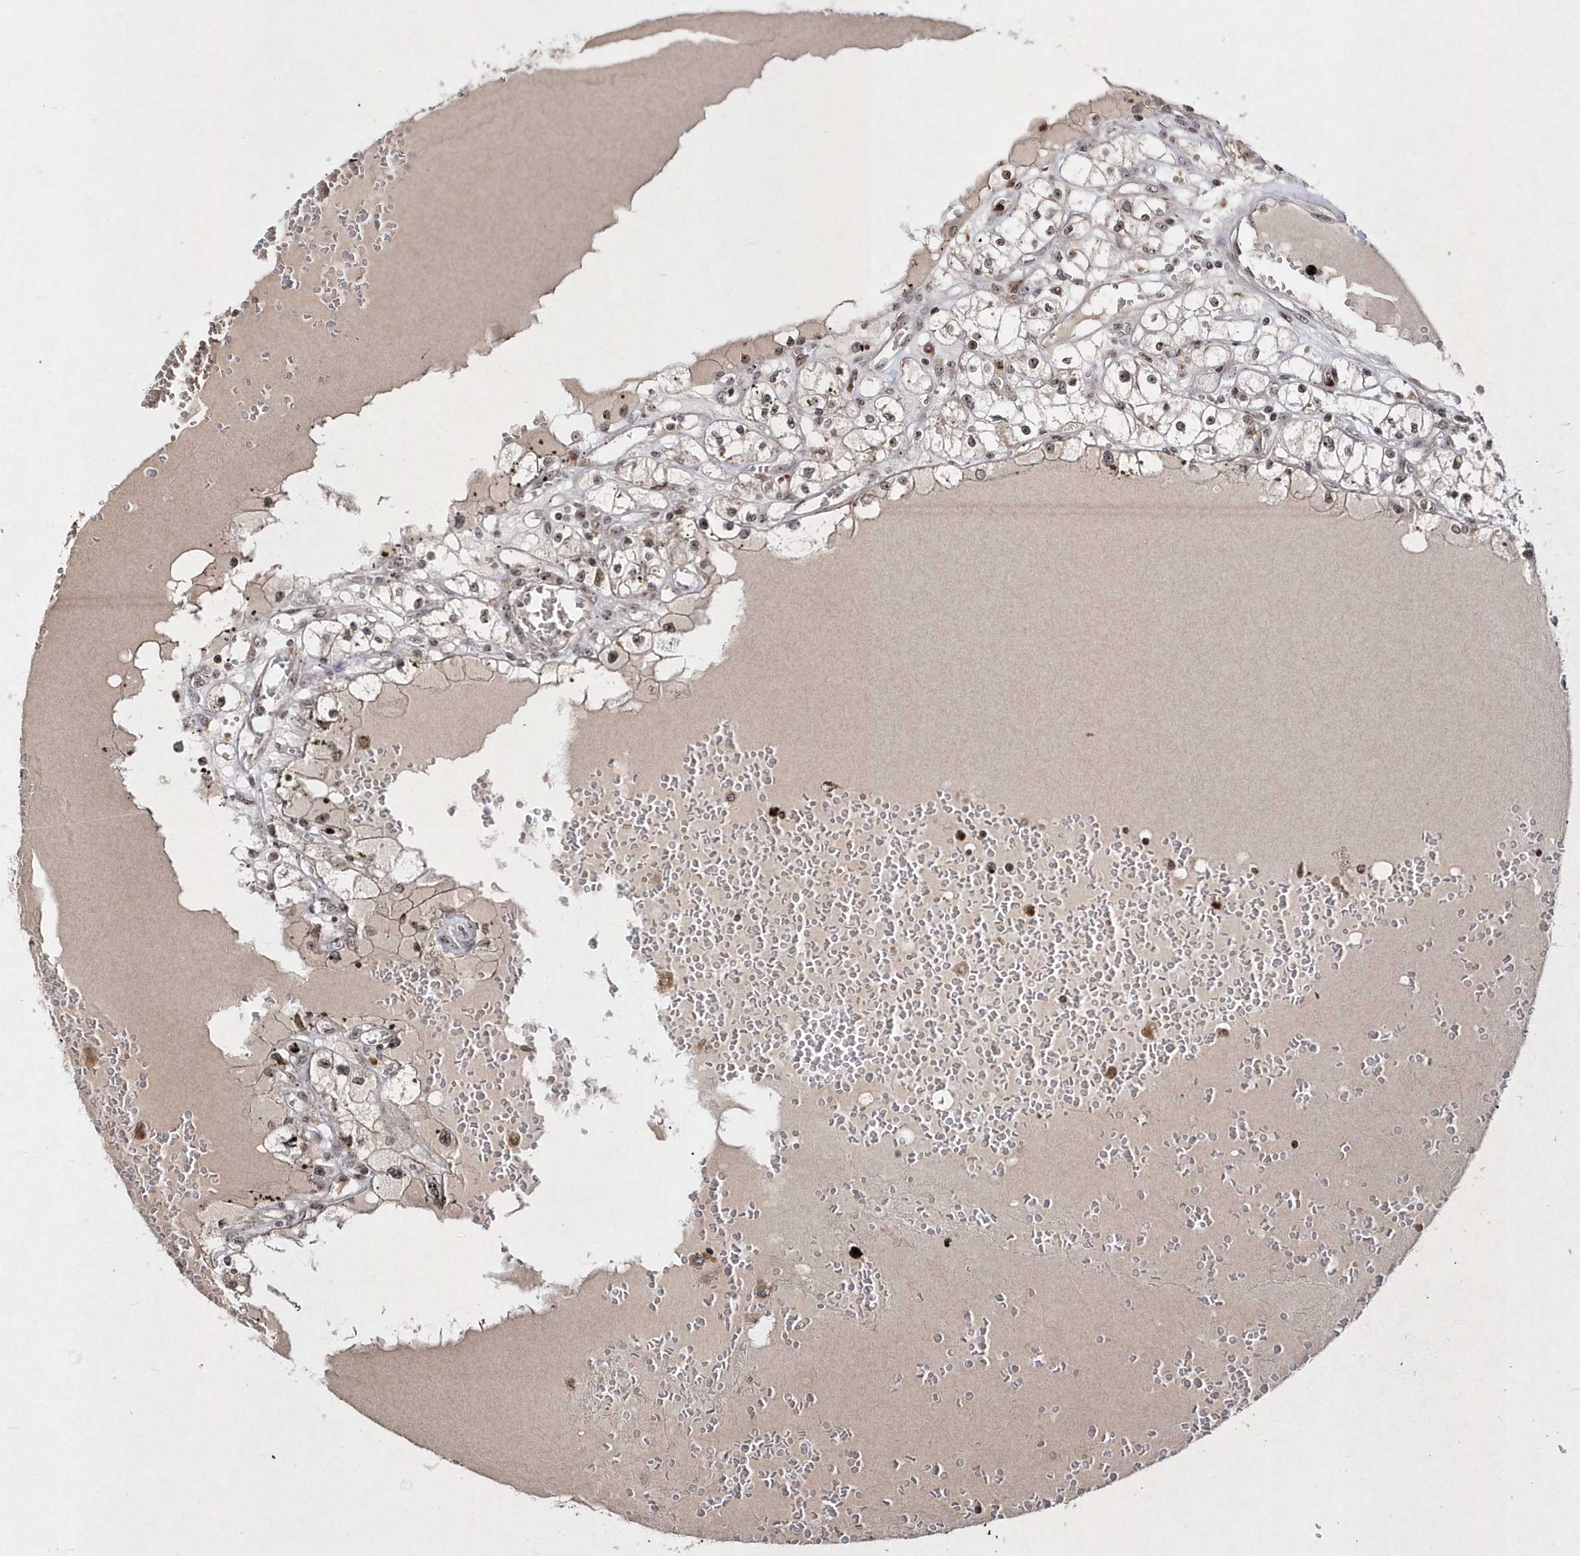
{"staining": {"intensity": "weak", "quantity": "<25%", "location": "nuclear"}, "tissue": "renal cancer", "cell_type": "Tumor cells", "image_type": "cancer", "snomed": [{"axis": "morphology", "description": "Adenocarcinoma, NOS"}, {"axis": "topography", "description": "Kidney"}], "caption": "Renal cancer was stained to show a protein in brown. There is no significant expression in tumor cells.", "gene": "SOWAHB", "patient": {"sex": "male", "age": 56}}